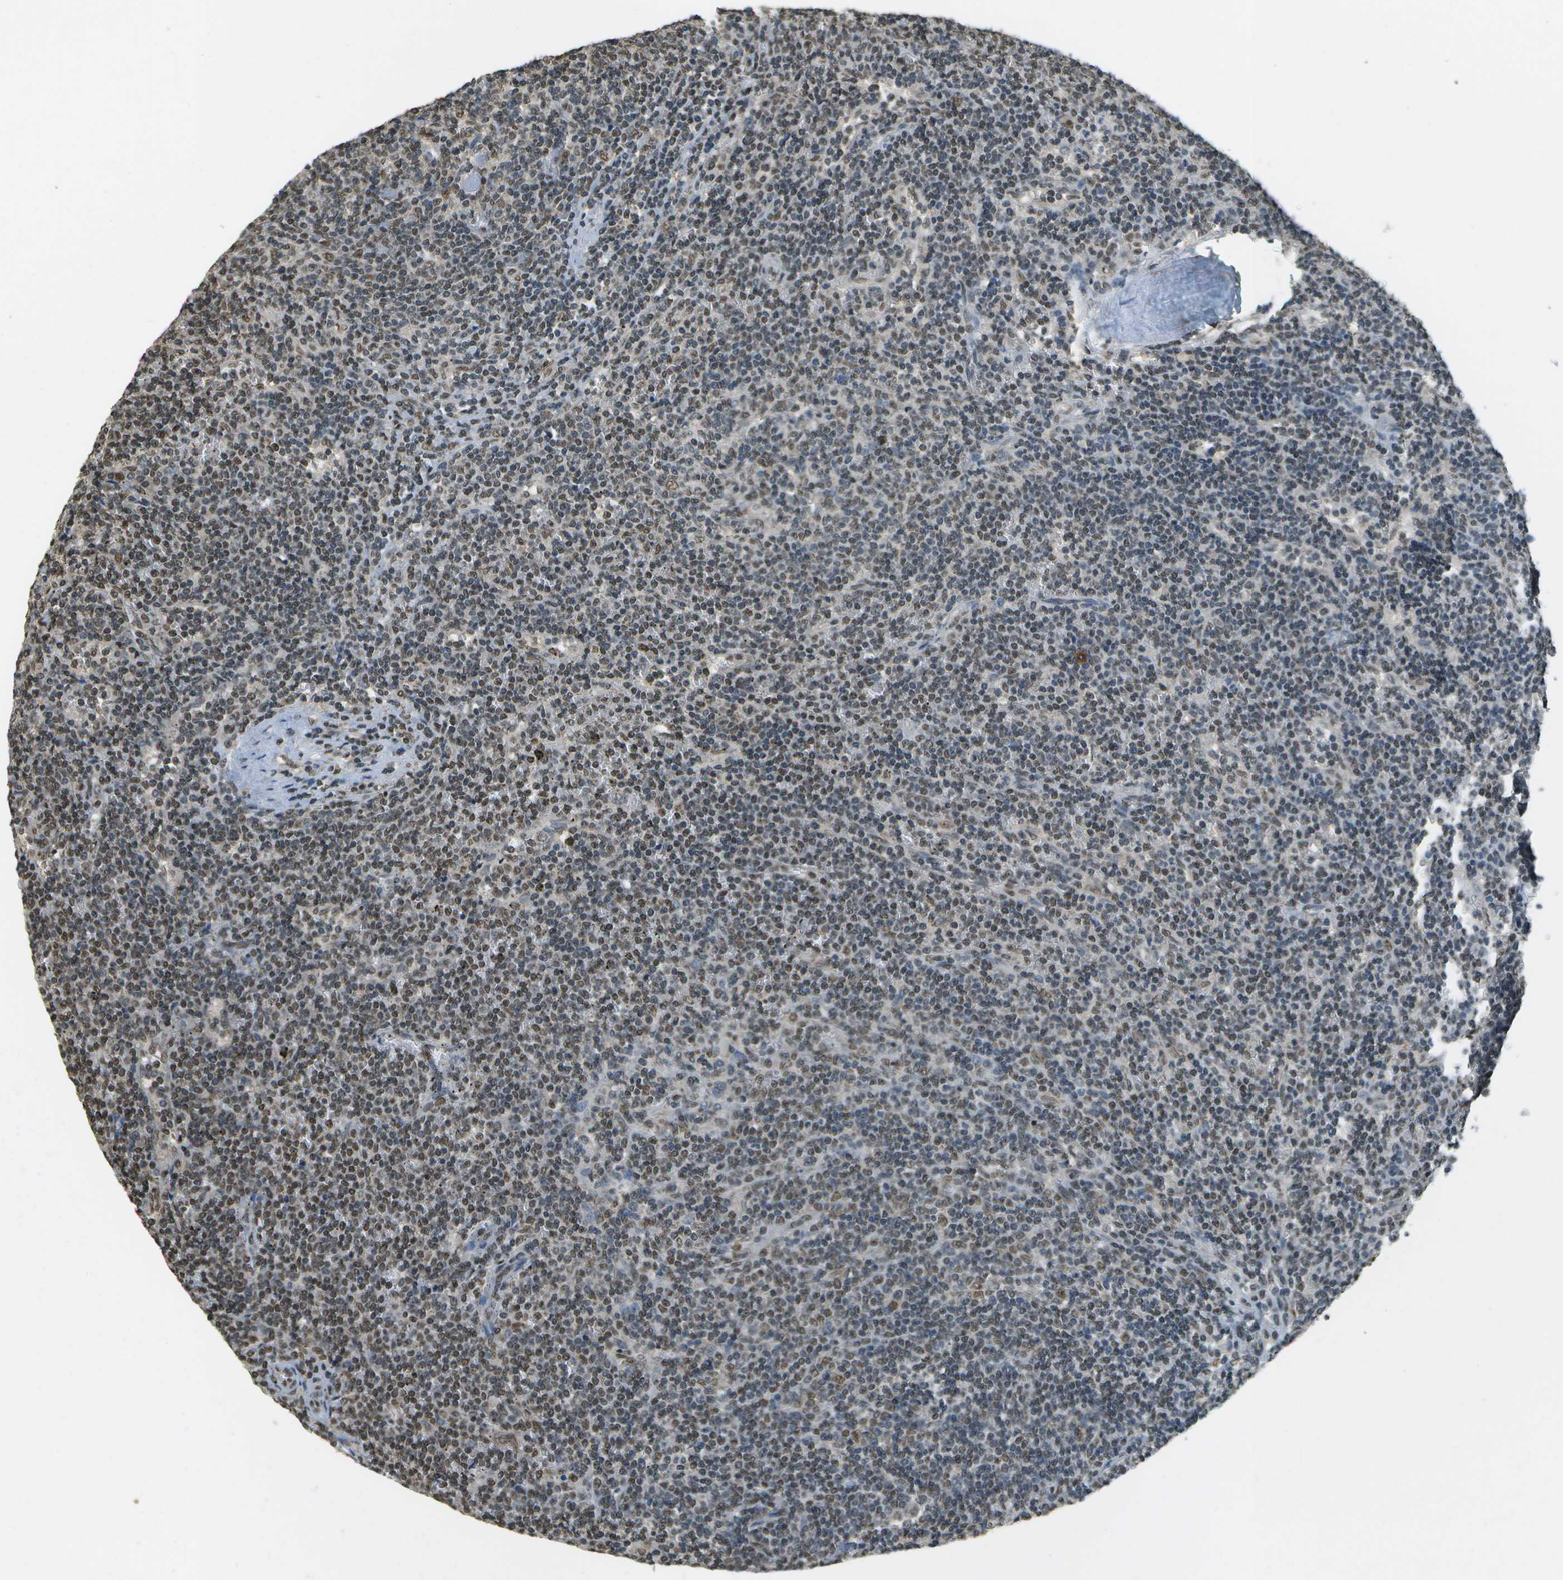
{"staining": {"intensity": "weak", "quantity": ">75%", "location": "nuclear"}, "tissue": "lymphoma", "cell_type": "Tumor cells", "image_type": "cancer", "snomed": [{"axis": "morphology", "description": "Malignant lymphoma, non-Hodgkin's type, Low grade"}, {"axis": "topography", "description": "Spleen"}], "caption": "IHC histopathology image of low-grade malignant lymphoma, non-Hodgkin's type stained for a protein (brown), which displays low levels of weak nuclear staining in approximately >75% of tumor cells.", "gene": "ABL2", "patient": {"sex": "female", "age": 50}}